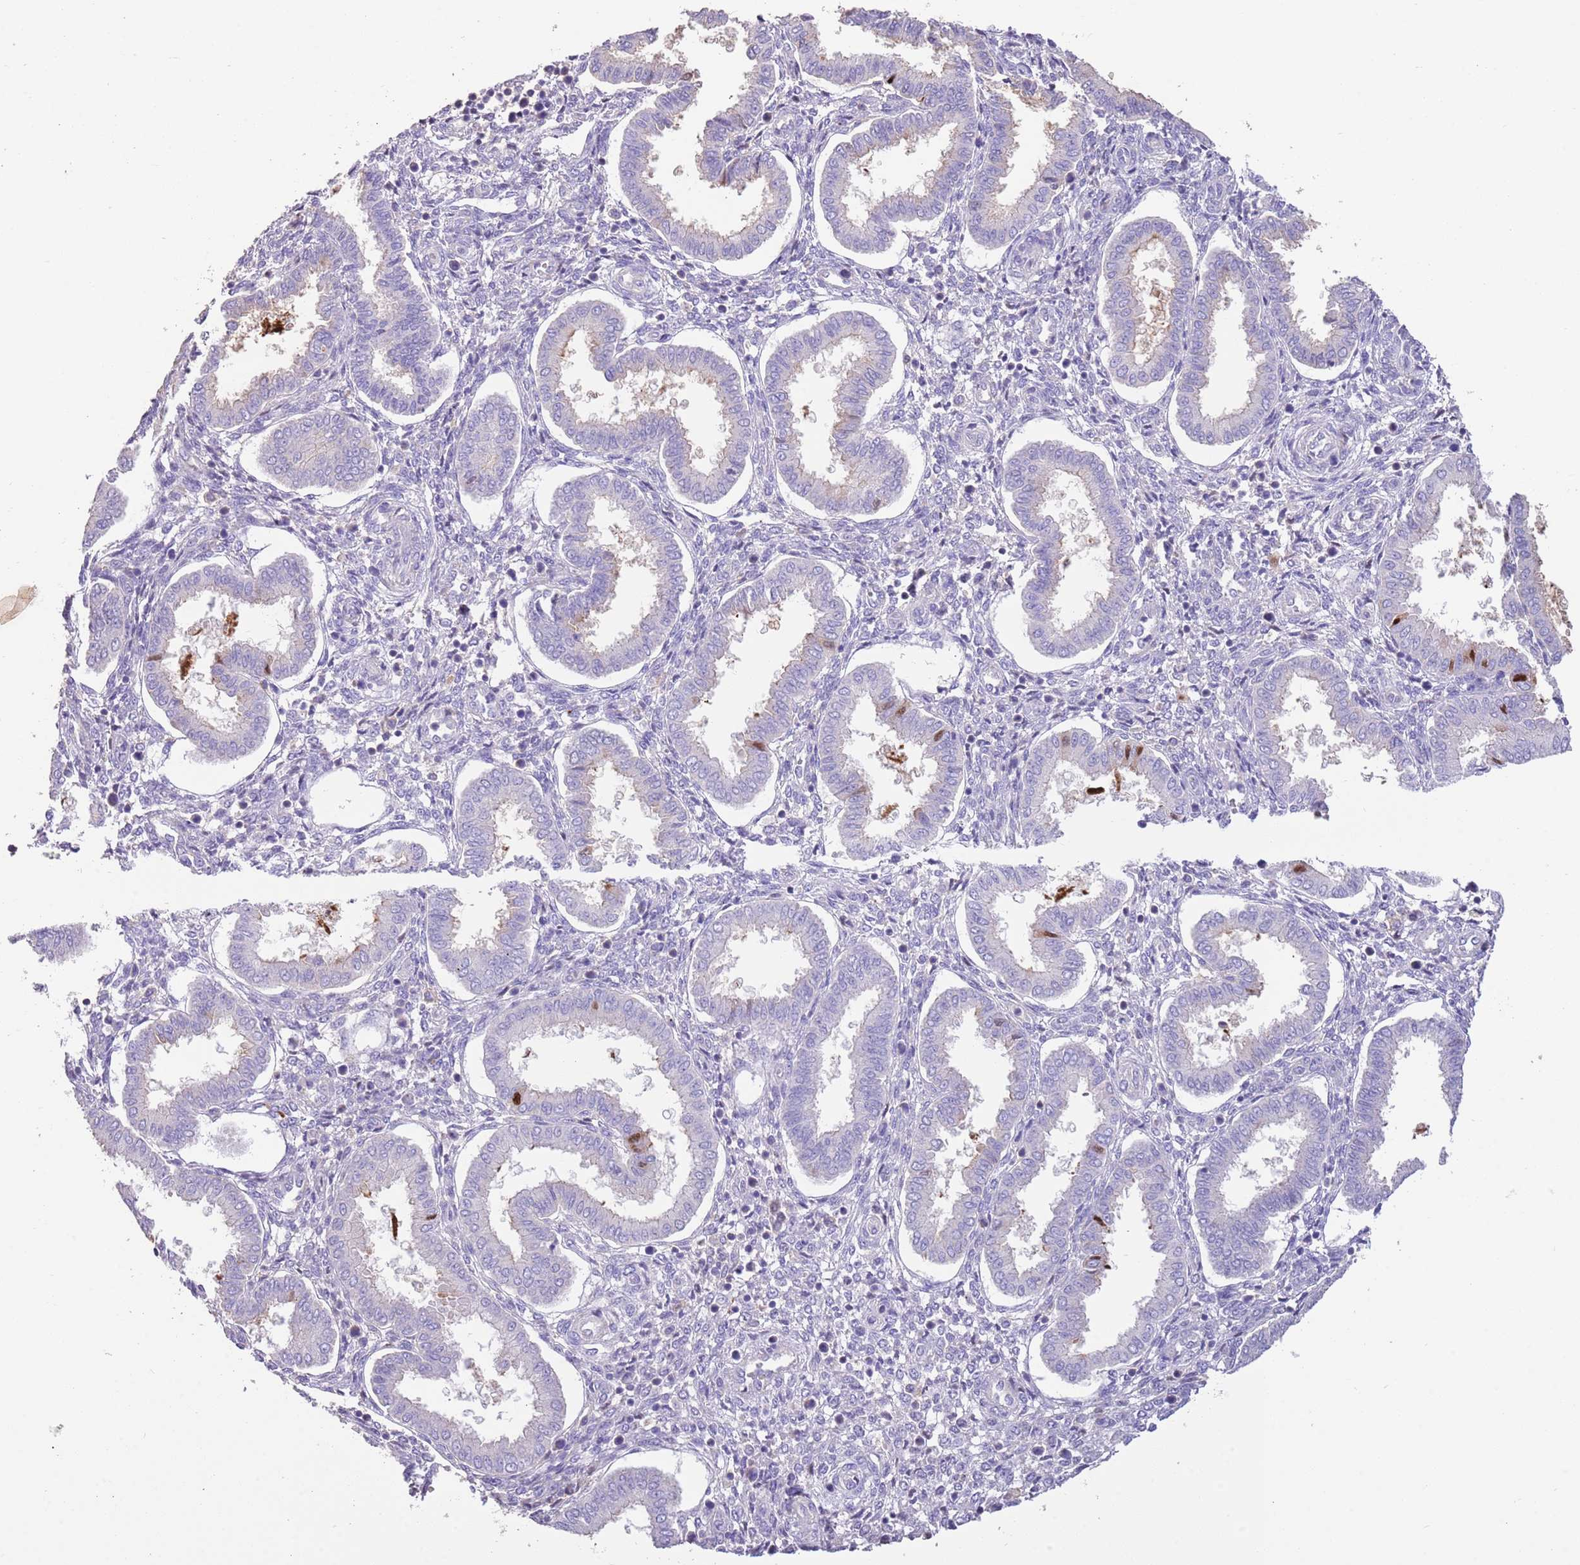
{"staining": {"intensity": "negative", "quantity": "none", "location": "none"}, "tissue": "endometrium", "cell_type": "Cells in endometrial stroma", "image_type": "normal", "snomed": [{"axis": "morphology", "description": "Normal tissue, NOS"}, {"axis": "topography", "description": "Endometrium"}], "caption": "An immunohistochemistry (IHC) photomicrograph of normal endometrium is shown. There is no staining in cells in endometrial stroma of endometrium. Brightfield microscopy of immunohistochemistry stained with DAB (brown) and hematoxylin (blue), captured at high magnification.", "gene": "SFTPA1", "patient": {"sex": "female", "age": 24}}